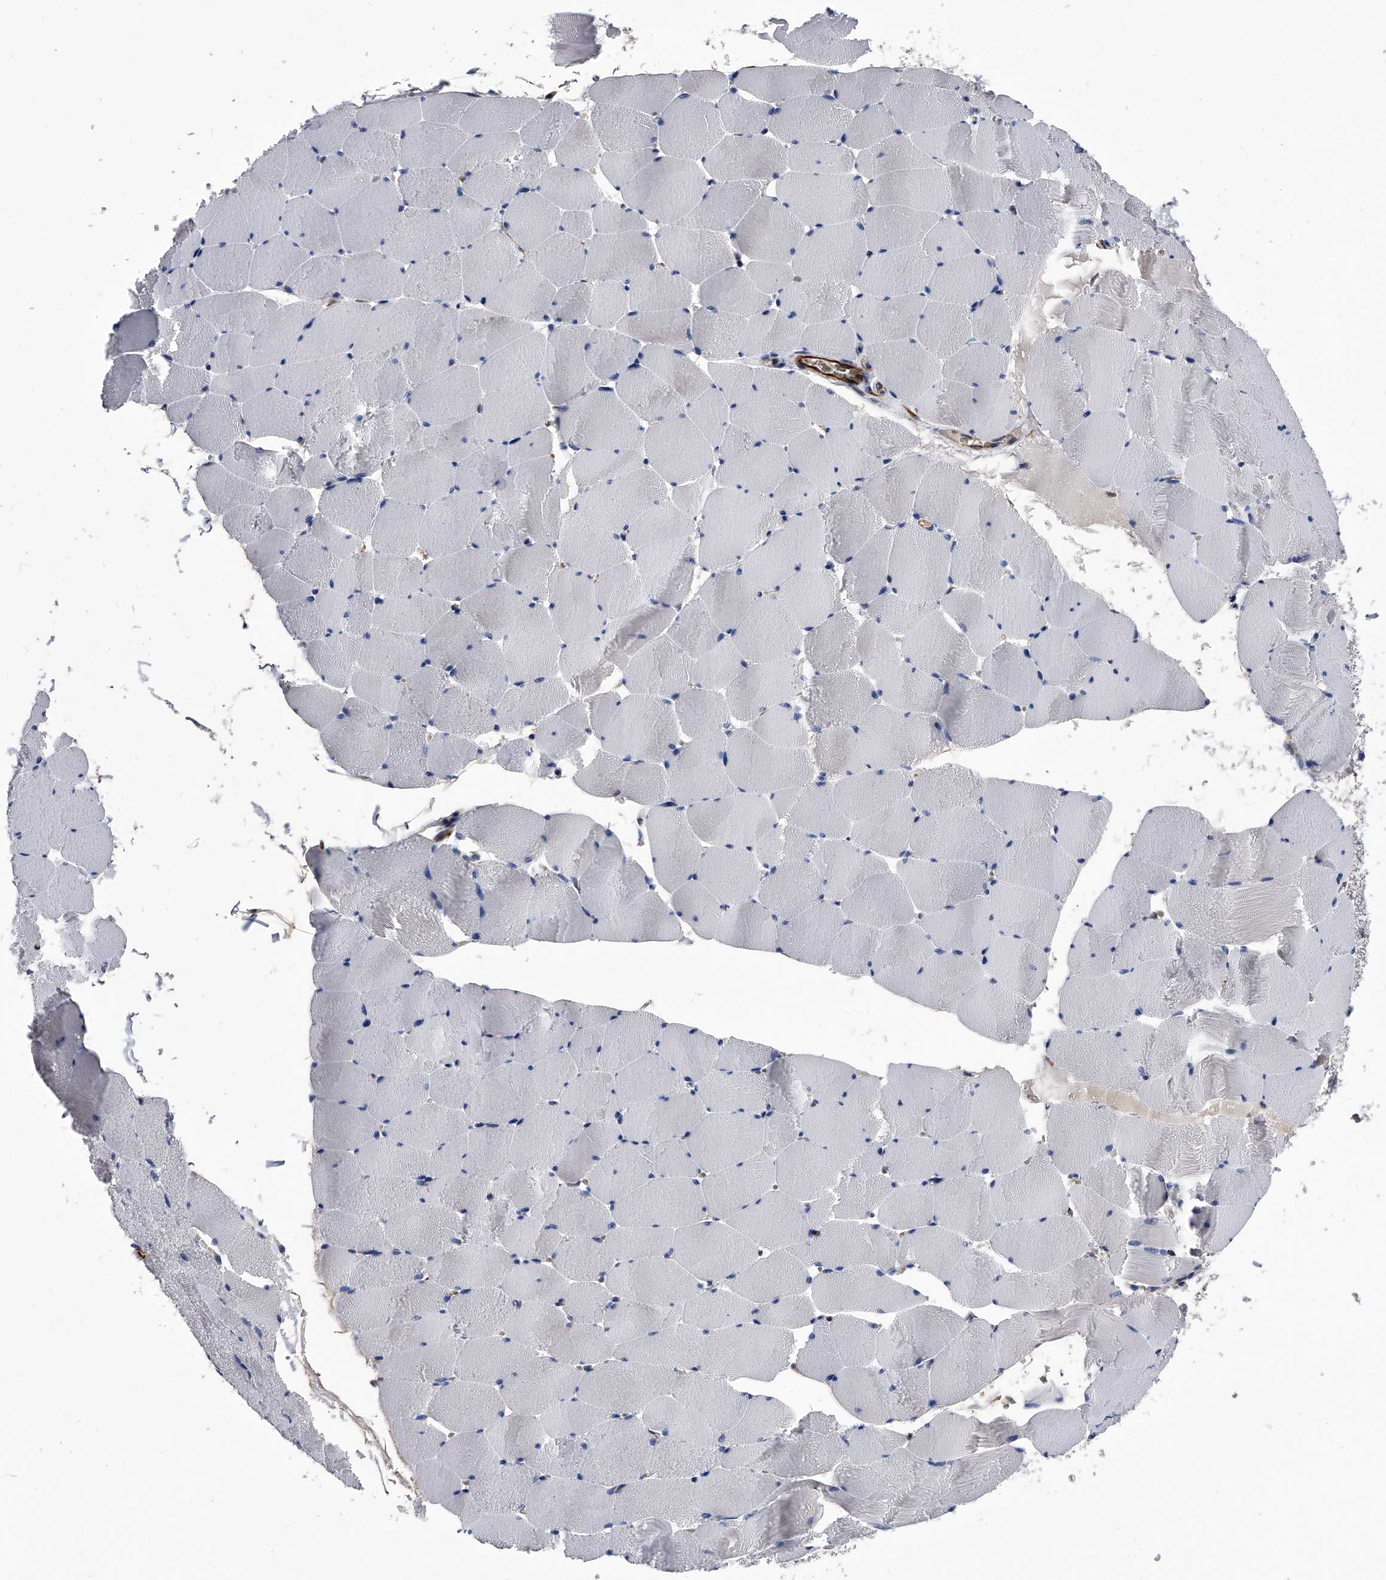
{"staining": {"intensity": "negative", "quantity": "none", "location": "none"}, "tissue": "skeletal muscle", "cell_type": "Myocytes", "image_type": "normal", "snomed": [{"axis": "morphology", "description": "Normal tissue, NOS"}, {"axis": "topography", "description": "Skeletal muscle"}], "caption": "An IHC histopathology image of benign skeletal muscle is shown. There is no staining in myocytes of skeletal muscle.", "gene": "EFCAB7", "patient": {"sex": "male", "age": 62}}